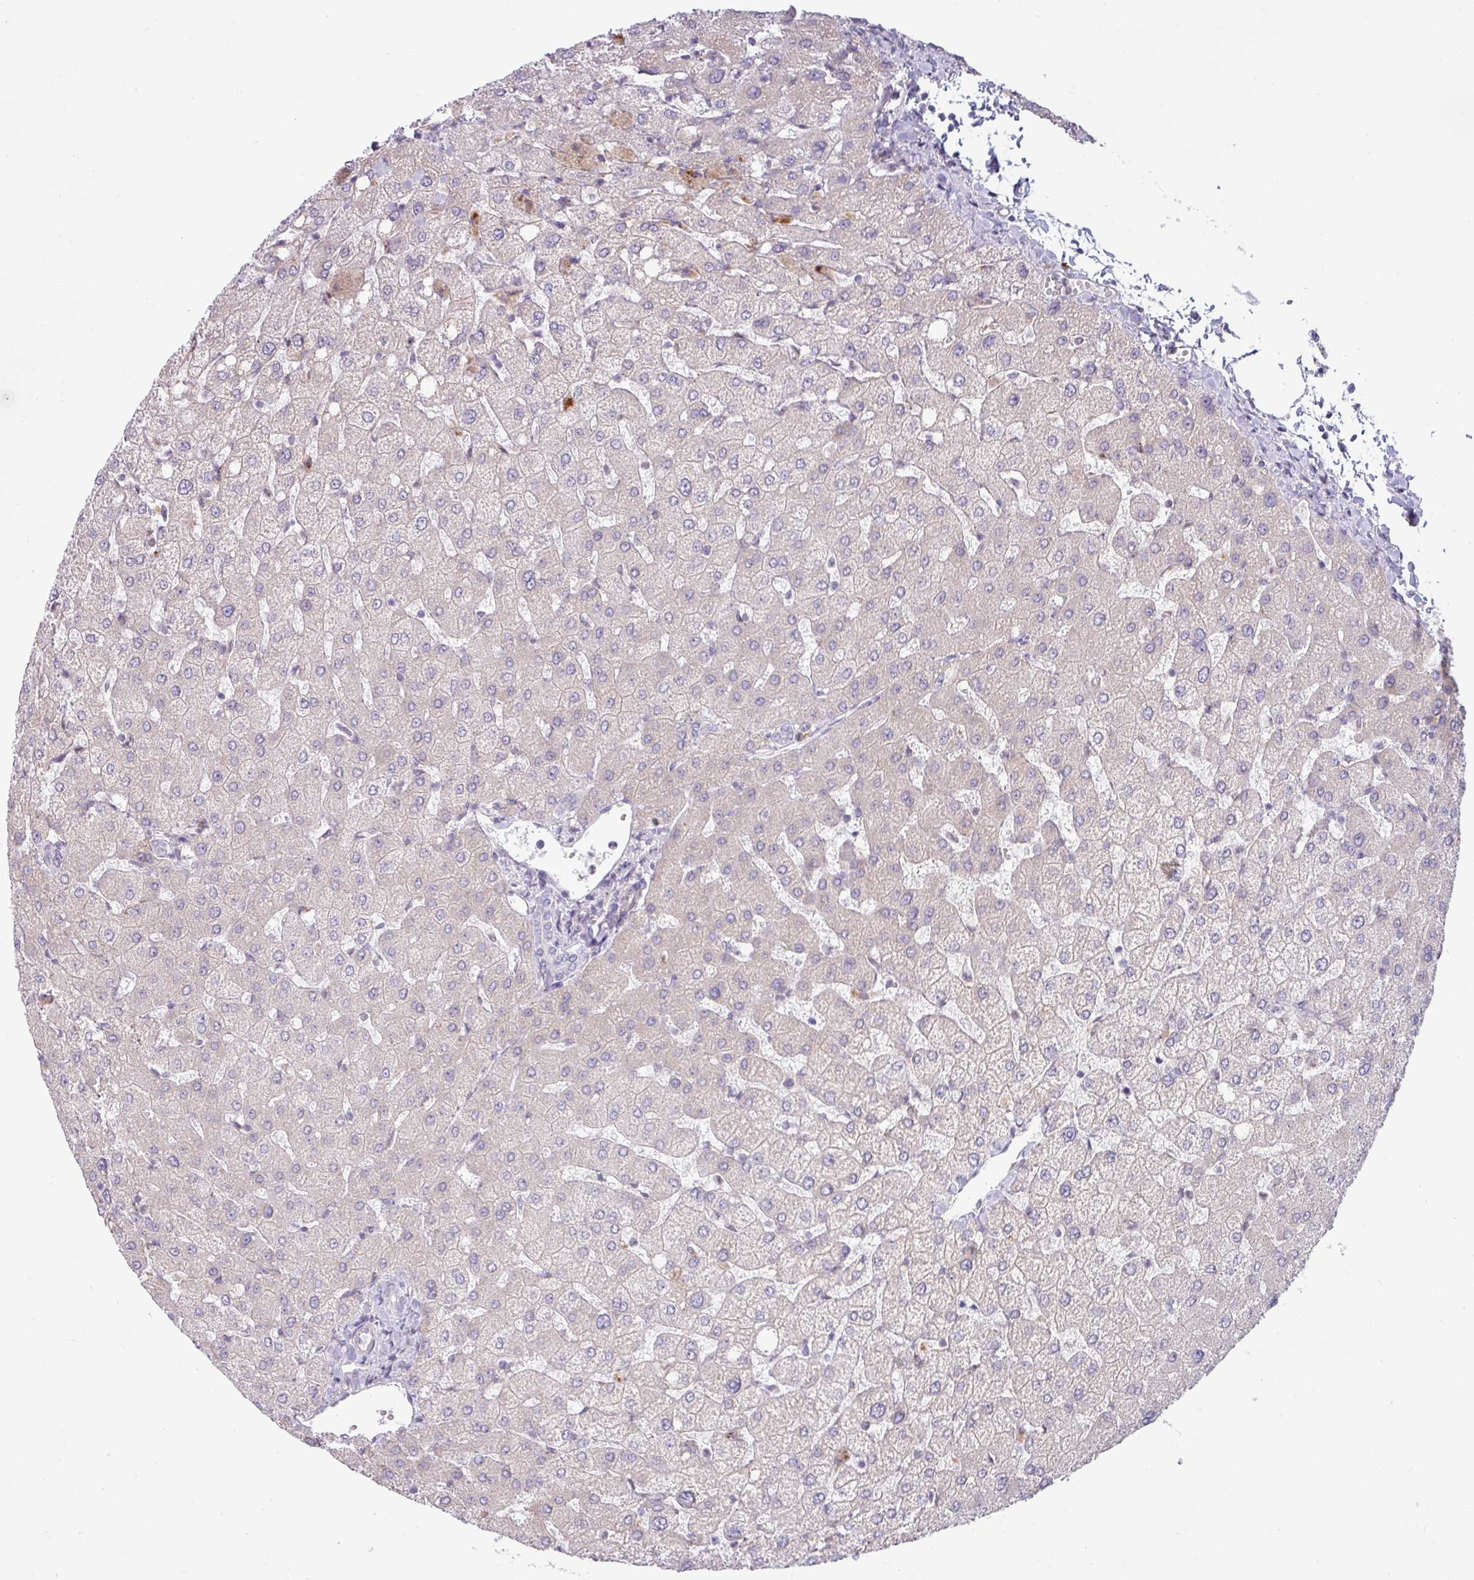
{"staining": {"intensity": "negative", "quantity": "none", "location": "none"}, "tissue": "liver", "cell_type": "Cholangiocytes", "image_type": "normal", "snomed": [{"axis": "morphology", "description": "Normal tissue, NOS"}, {"axis": "topography", "description": "Liver"}], "caption": "A micrograph of liver stained for a protein exhibits no brown staining in cholangiocytes. (DAB (3,3'-diaminobenzidine) IHC visualized using brightfield microscopy, high magnification).", "gene": "CCDC144A", "patient": {"sex": "female", "age": 54}}